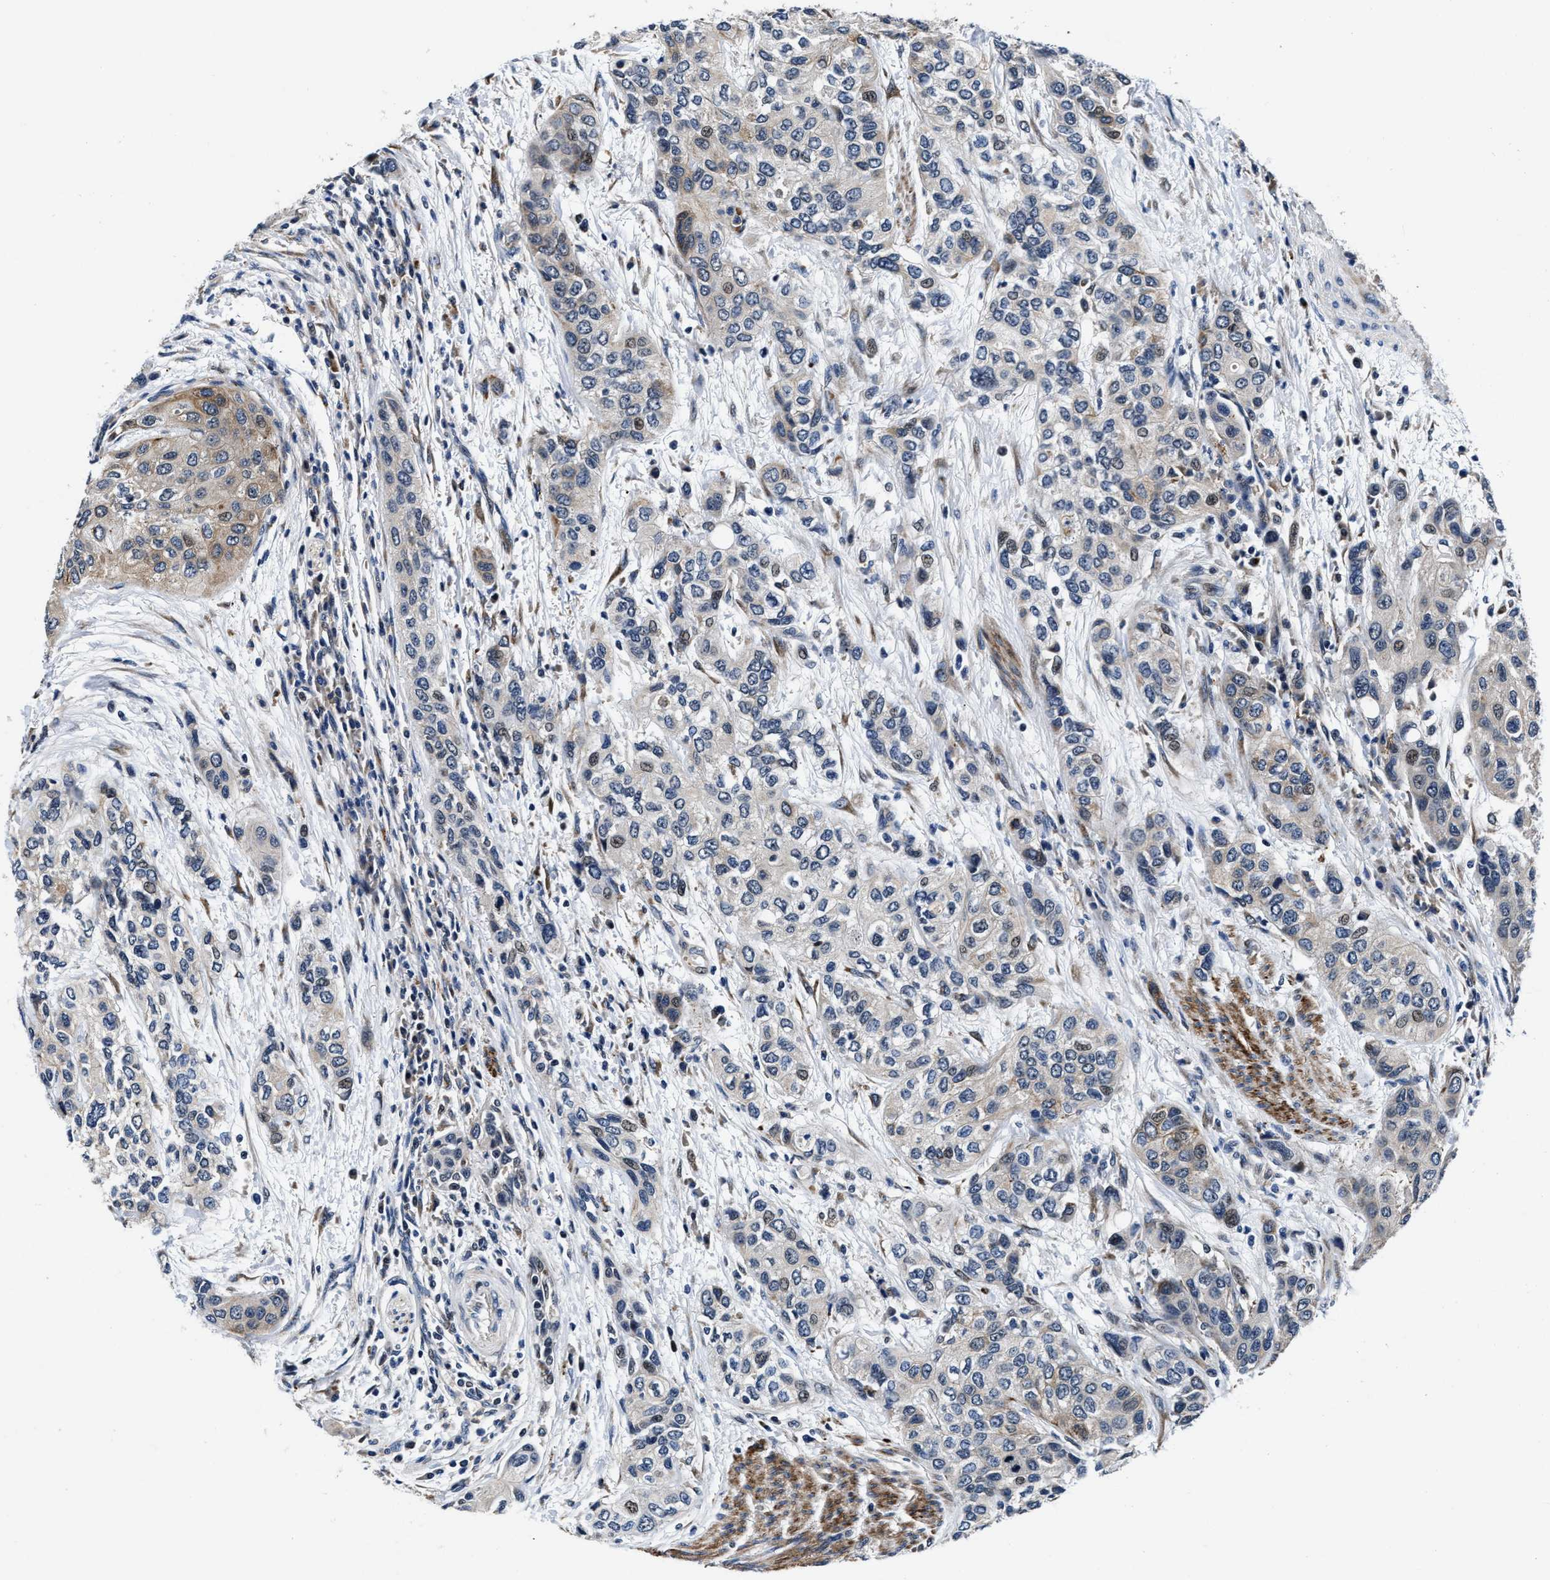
{"staining": {"intensity": "moderate", "quantity": "<25%", "location": "cytoplasmic/membranous"}, "tissue": "urothelial cancer", "cell_type": "Tumor cells", "image_type": "cancer", "snomed": [{"axis": "morphology", "description": "Urothelial carcinoma, High grade"}, {"axis": "topography", "description": "Urinary bladder"}], "caption": "About <25% of tumor cells in high-grade urothelial carcinoma display moderate cytoplasmic/membranous protein expression as visualized by brown immunohistochemical staining.", "gene": "C2orf66", "patient": {"sex": "female", "age": 56}}